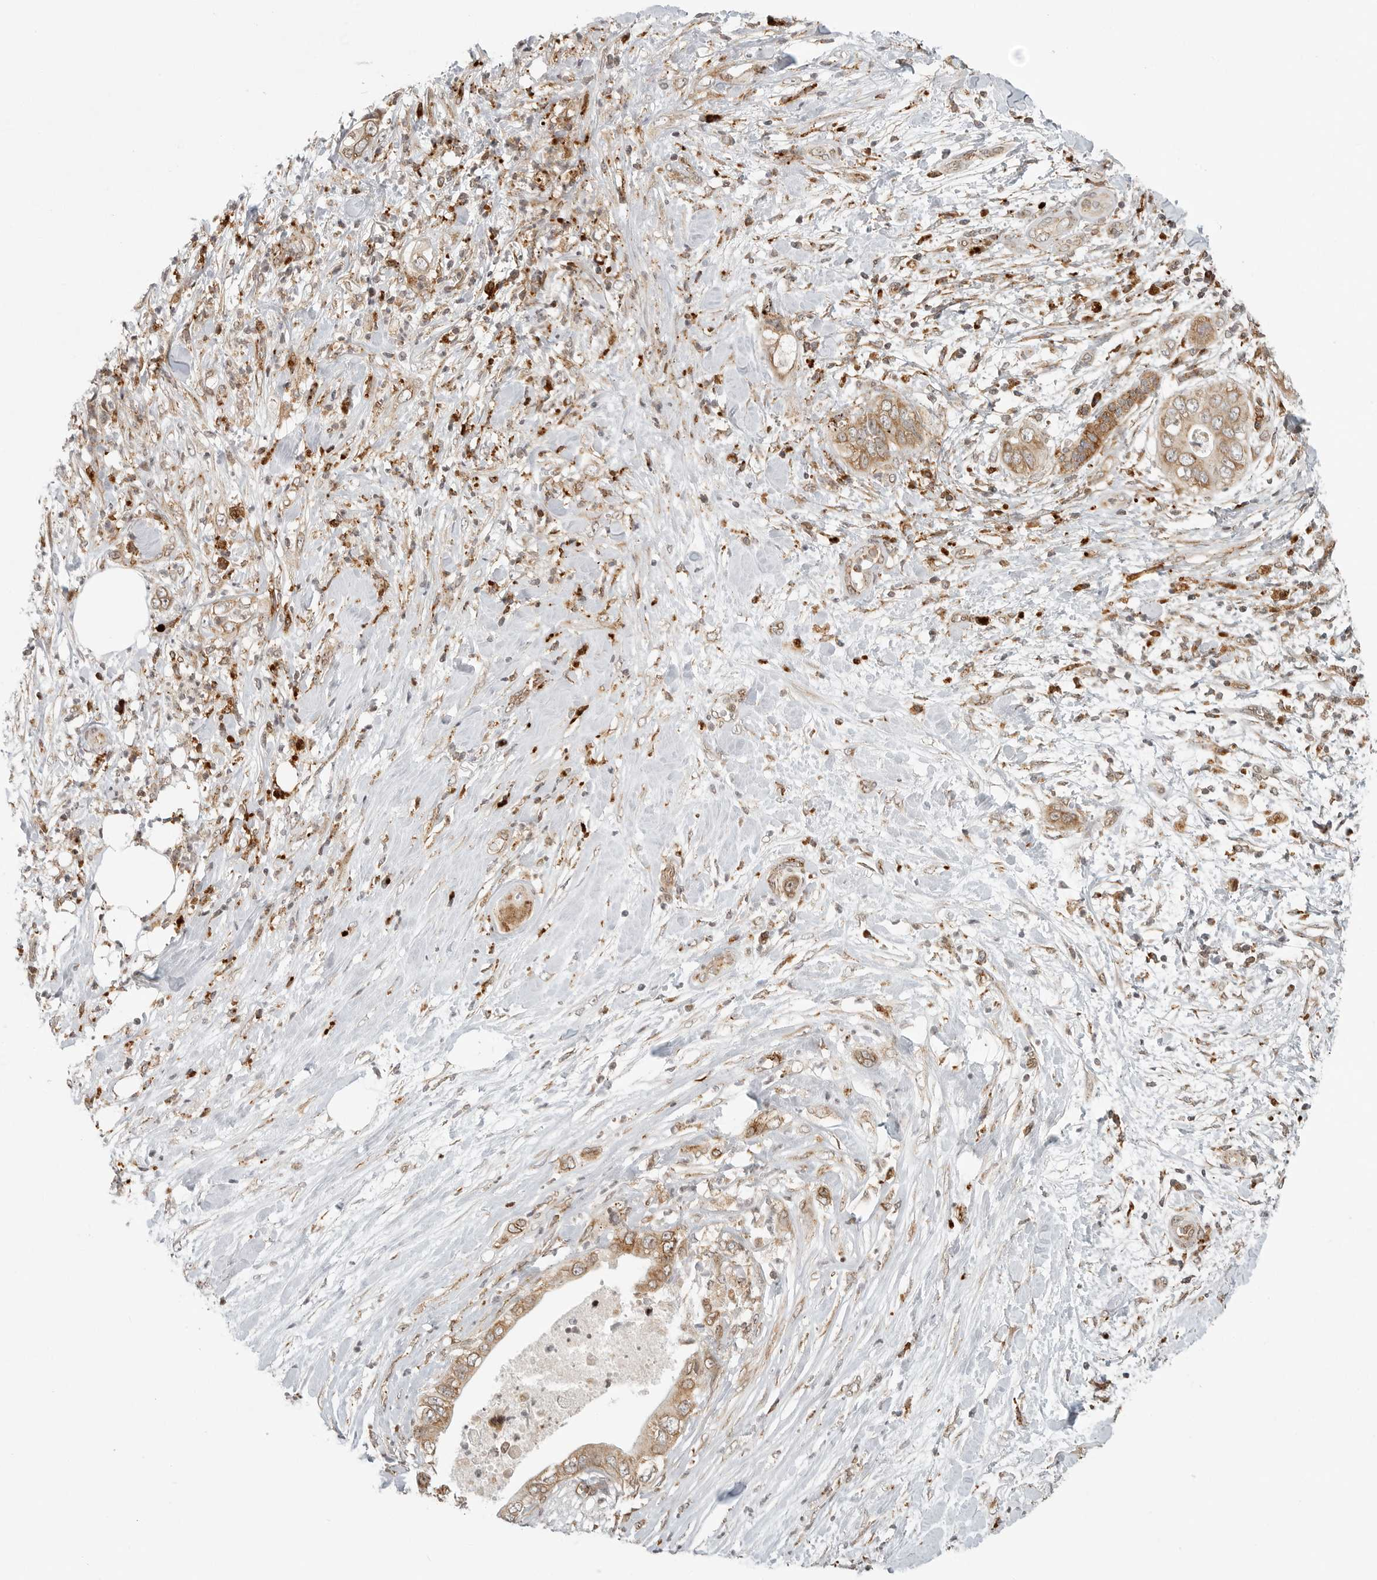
{"staining": {"intensity": "moderate", "quantity": ">75%", "location": "cytoplasmic/membranous"}, "tissue": "pancreatic cancer", "cell_type": "Tumor cells", "image_type": "cancer", "snomed": [{"axis": "morphology", "description": "Adenocarcinoma, NOS"}, {"axis": "topography", "description": "Pancreas"}], "caption": "A high-resolution histopathology image shows immunohistochemistry staining of pancreatic cancer (adenocarcinoma), which displays moderate cytoplasmic/membranous expression in about >75% of tumor cells.", "gene": "IDUA", "patient": {"sex": "female", "age": 78}}